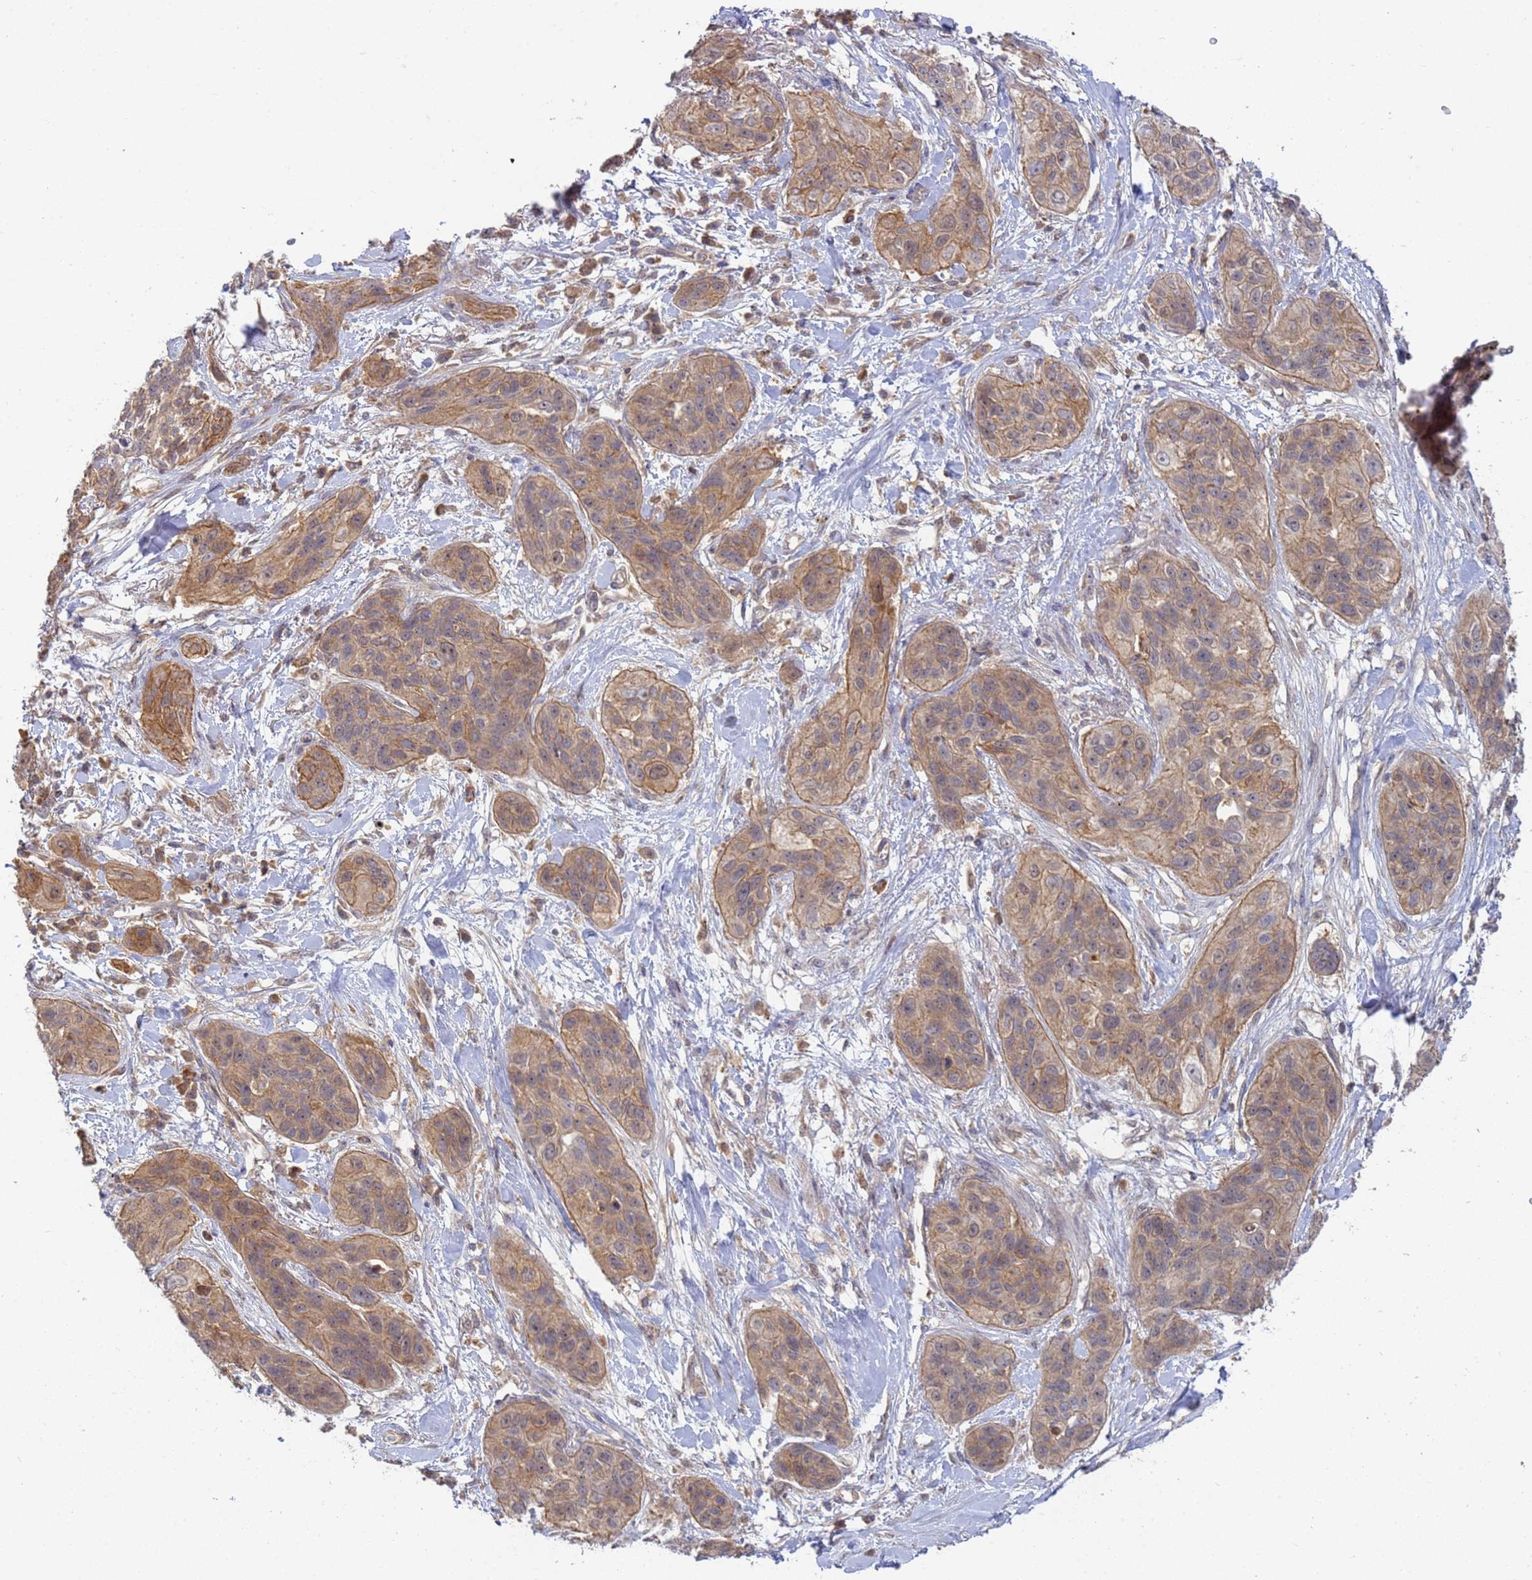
{"staining": {"intensity": "weak", "quantity": ">75%", "location": "cytoplasmic/membranous"}, "tissue": "lung cancer", "cell_type": "Tumor cells", "image_type": "cancer", "snomed": [{"axis": "morphology", "description": "Squamous cell carcinoma, NOS"}, {"axis": "topography", "description": "Lung"}], "caption": "Lung cancer (squamous cell carcinoma) was stained to show a protein in brown. There is low levels of weak cytoplasmic/membranous expression in about >75% of tumor cells. Ihc stains the protein in brown and the nuclei are stained blue.", "gene": "SHARPIN", "patient": {"sex": "female", "age": 70}}